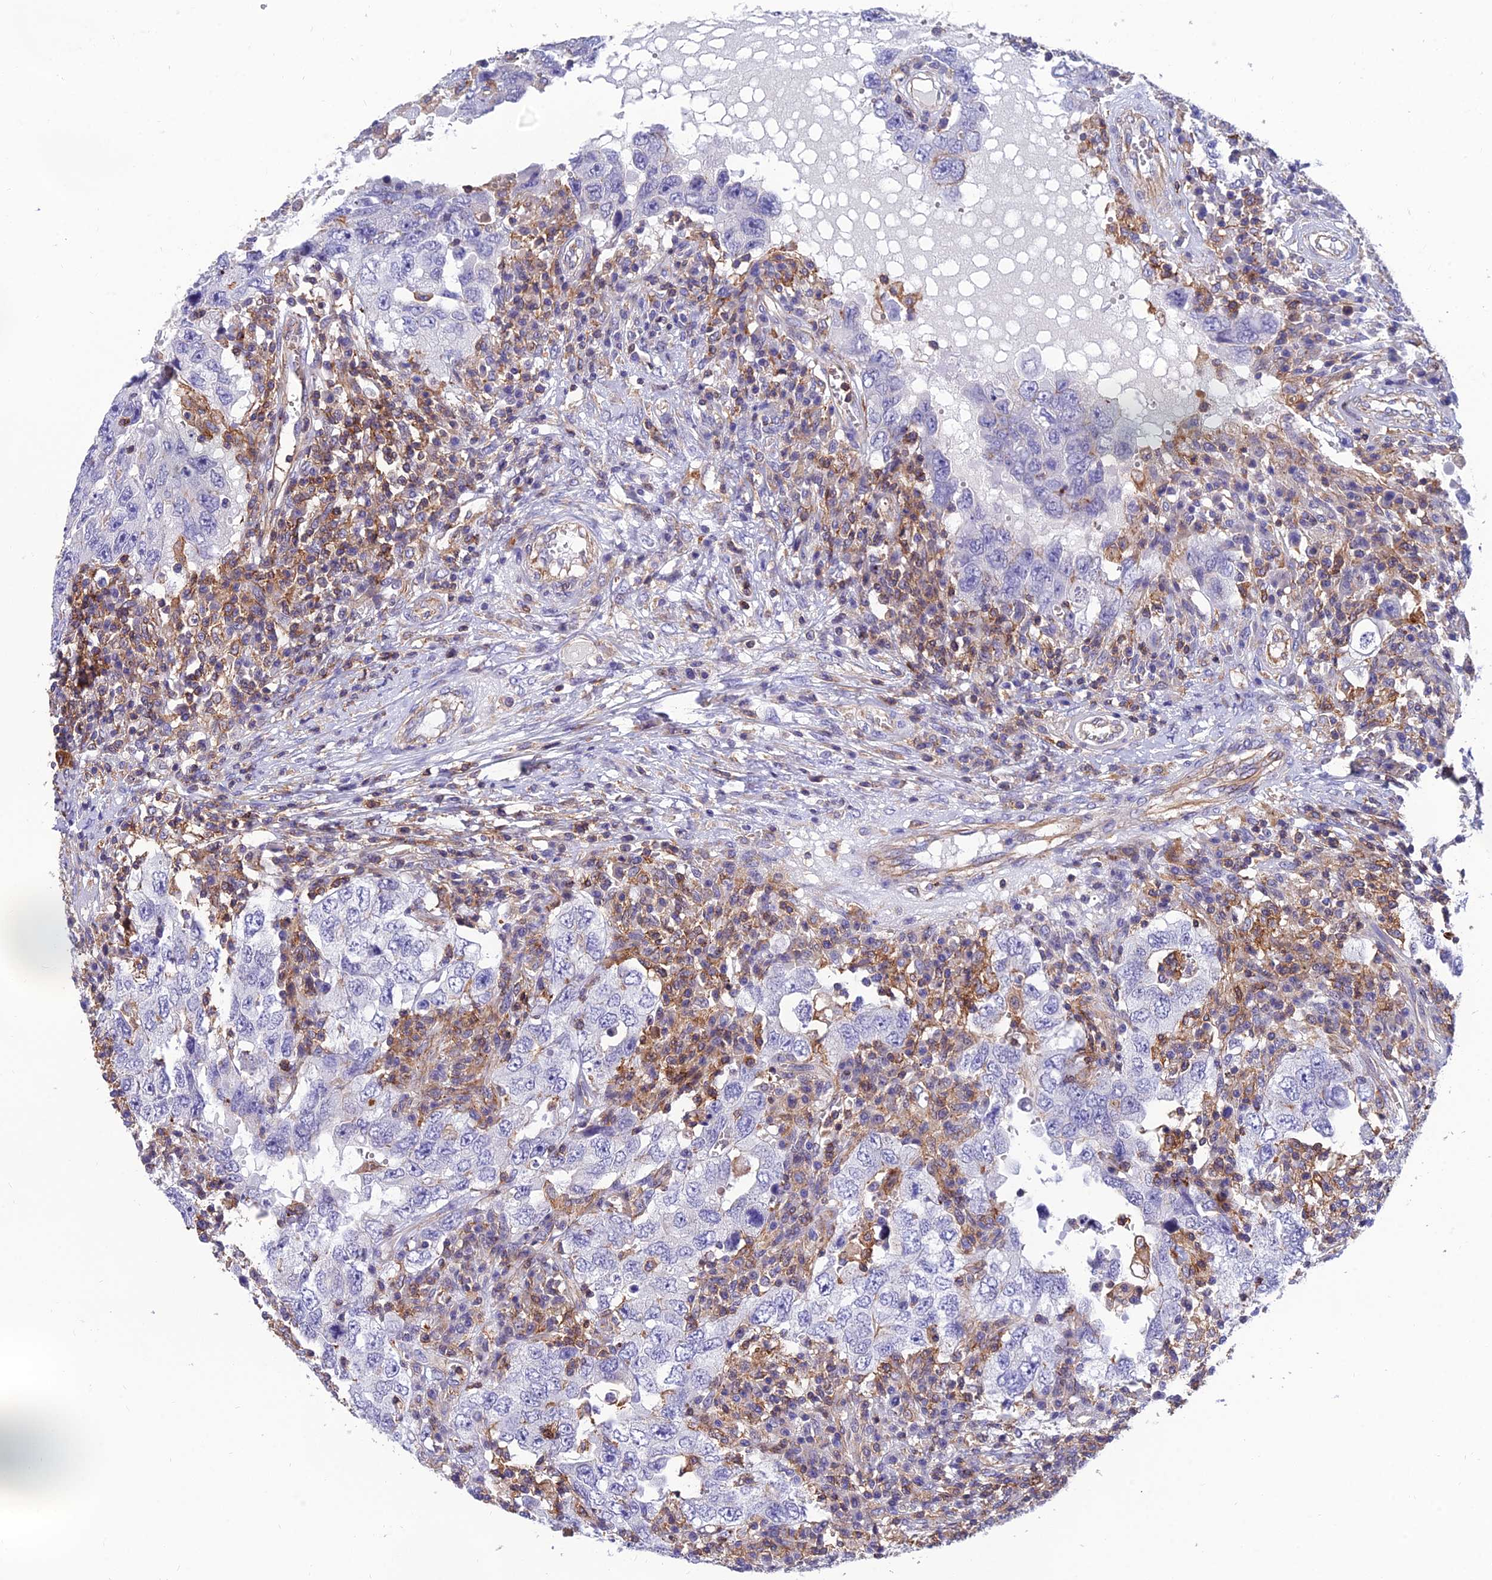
{"staining": {"intensity": "negative", "quantity": "none", "location": "none"}, "tissue": "testis cancer", "cell_type": "Tumor cells", "image_type": "cancer", "snomed": [{"axis": "morphology", "description": "Carcinoma, Embryonal, NOS"}, {"axis": "topography", "description": "Testis"}], "caption": "An image of human embryonal carcinoma (testis) is negative for staining in tumor cells.", "gene": "PPP1R18", "patient": {"sex": "male", "age": 26}}